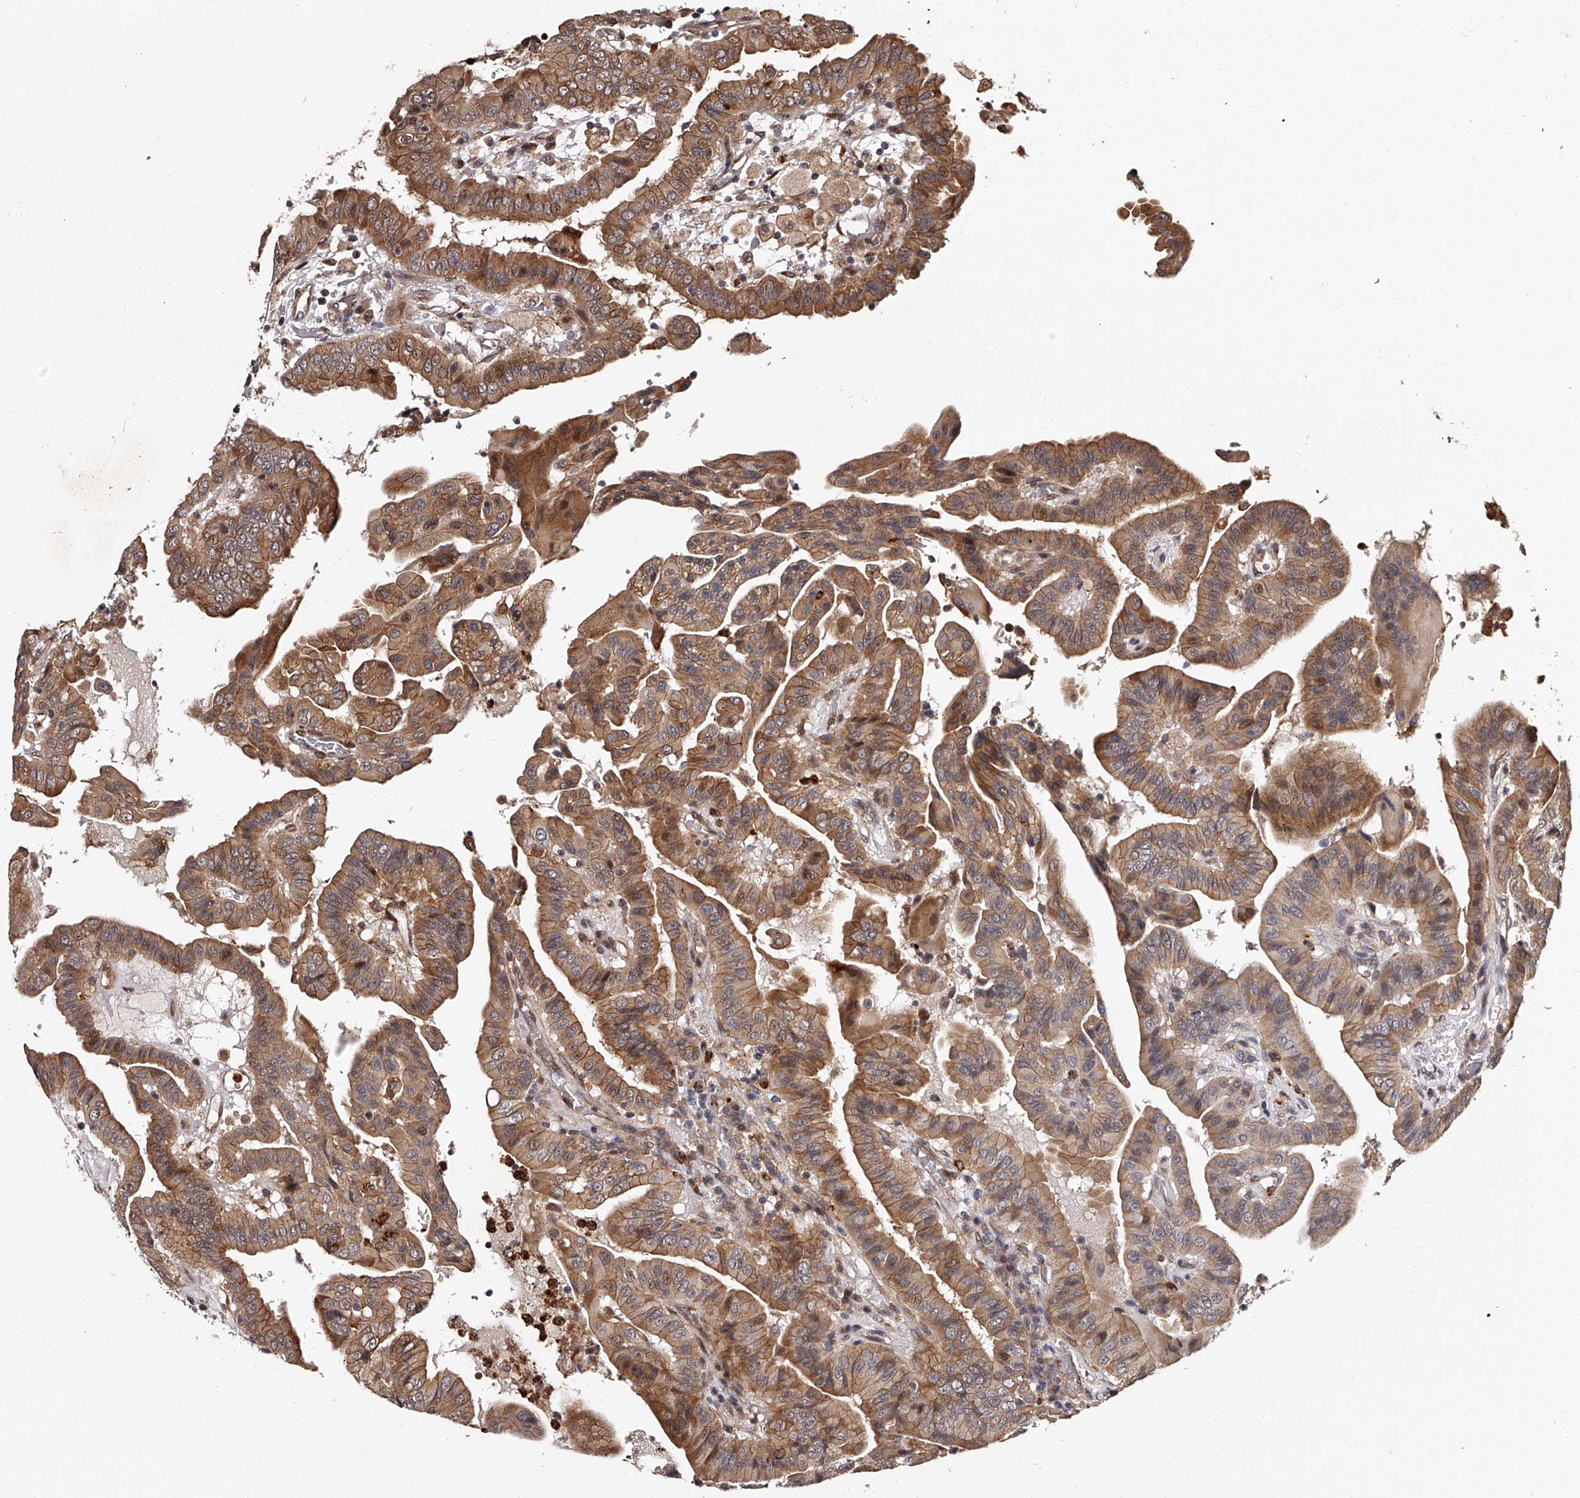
{"staining": {"intensity": "moderate", "quantity": ">75%", "location": "cytoplasmic/membranous"}, "tissue": "thyroid cancer", "cell_type": "Tumor cells", "image_type": "cancer", "snomed": [{"axis": "morphology", "description": "Papillary adenocarcinoma, NOS"}, {"axis": "topography", "description": "Thyroid gland"}], "caption": "An immunohistochemistry photomicrograph of neoplastic tissue is shown. Protein staining in brown highlights moderate cytoplasmic/membranous positivity in thyroid papillary adenocarcinoma within tumor cells. Using DAB (3,3'-diaminobenzidine) (brown) and hematoxylin (blue) stains, captured at high magnification using brightfield microscopy.", "gene": "RSC1A1", "patient": {"sex": "male", "age": 33}}